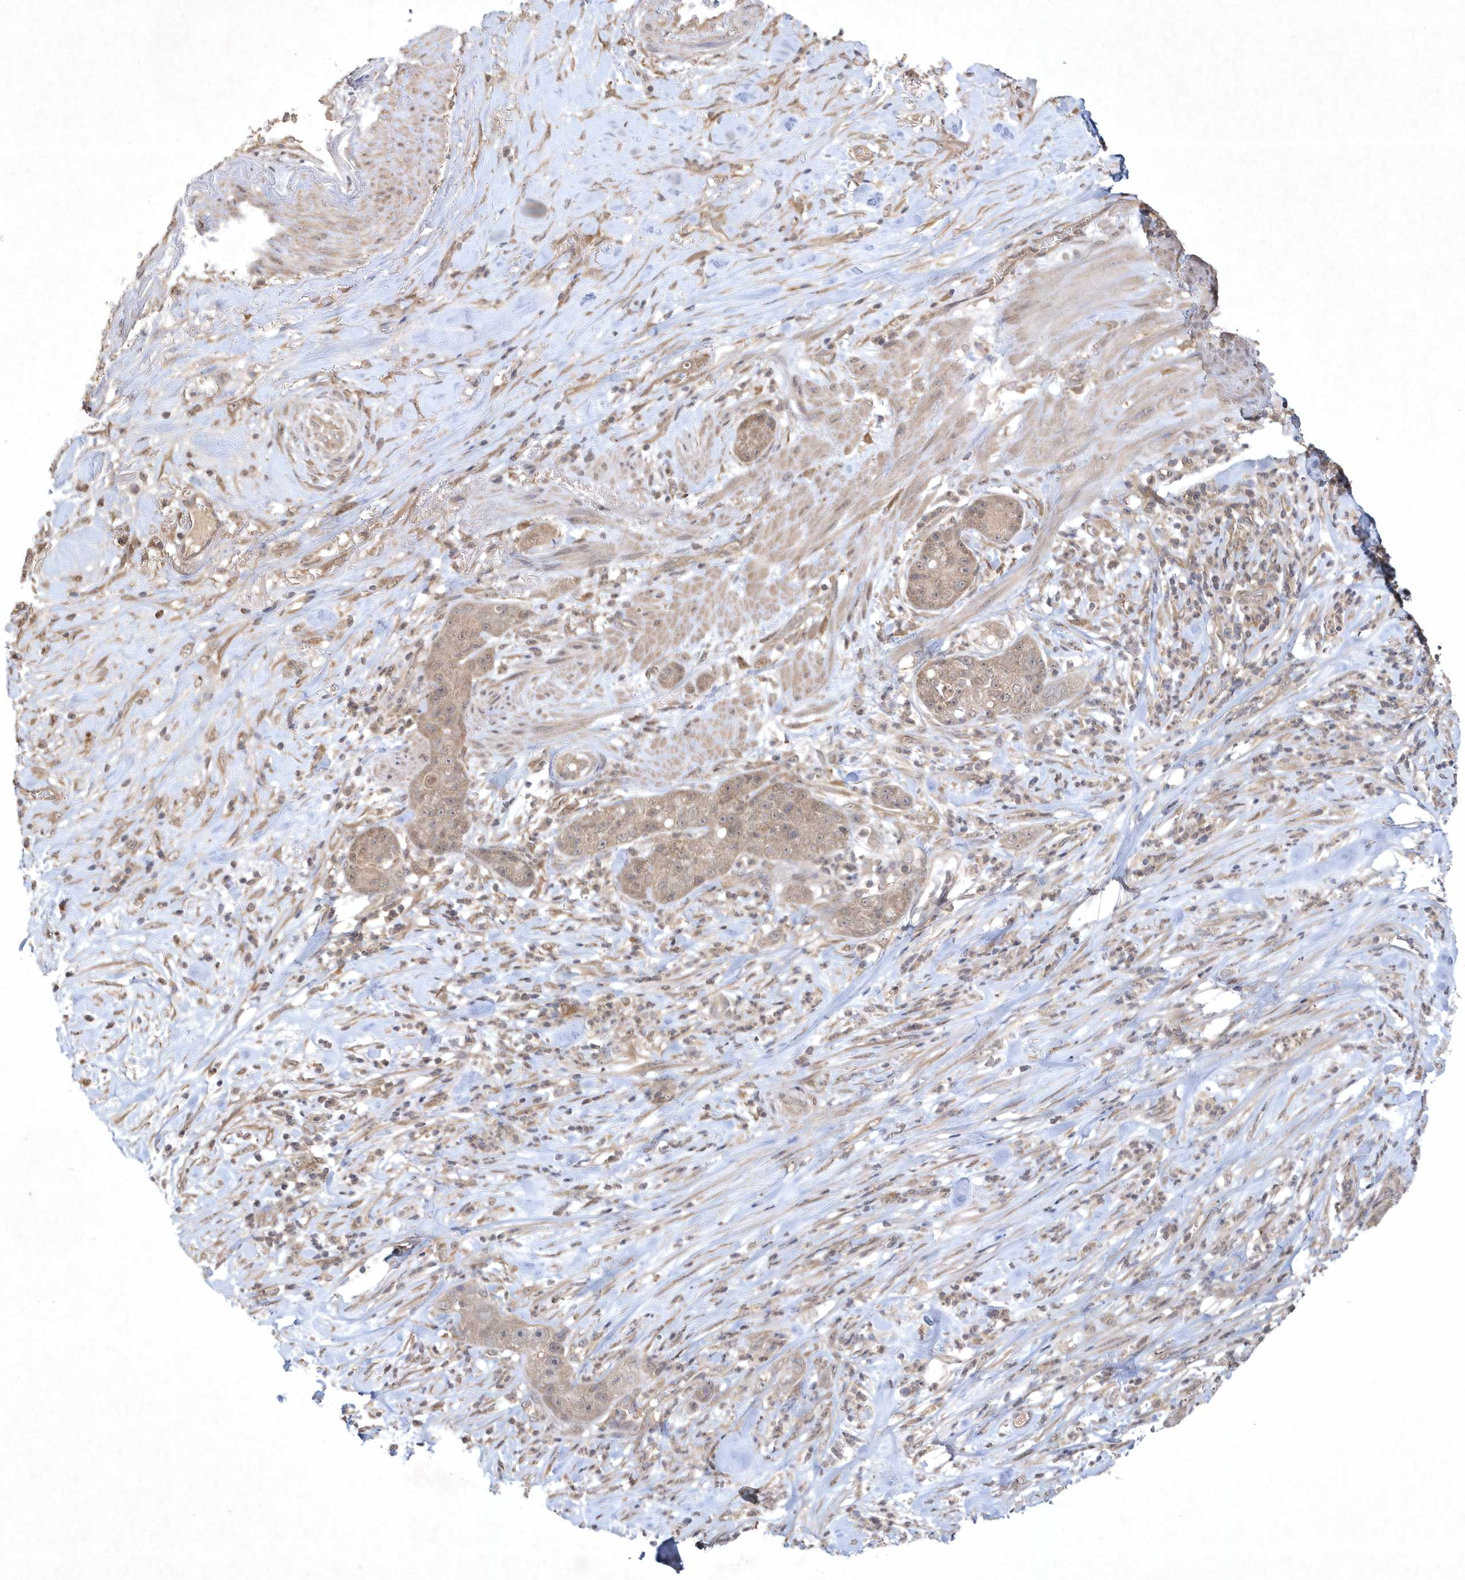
{"staining": {"intensity": "weak", "quantity": "25%-75%", "location": "cytoplasmic/membranous"}, "tissue": "pancreatic cancer", "cell_type": "Tumor cells", "image_type": "cancer", "snomed": [{"axis": "morphology", "description": "Adenocarcinoma, NOS"}, {"axis": "topography", "description": "Pancreas"}], "caption": "Brown immunohistochemical staining in human pancreatic cancer displays weak cytoplasmic/membranous staining in about 25%-75% of tumor cells.", "gene": "AKR7A2", "patient": {"sex": "female", "age": 78}}